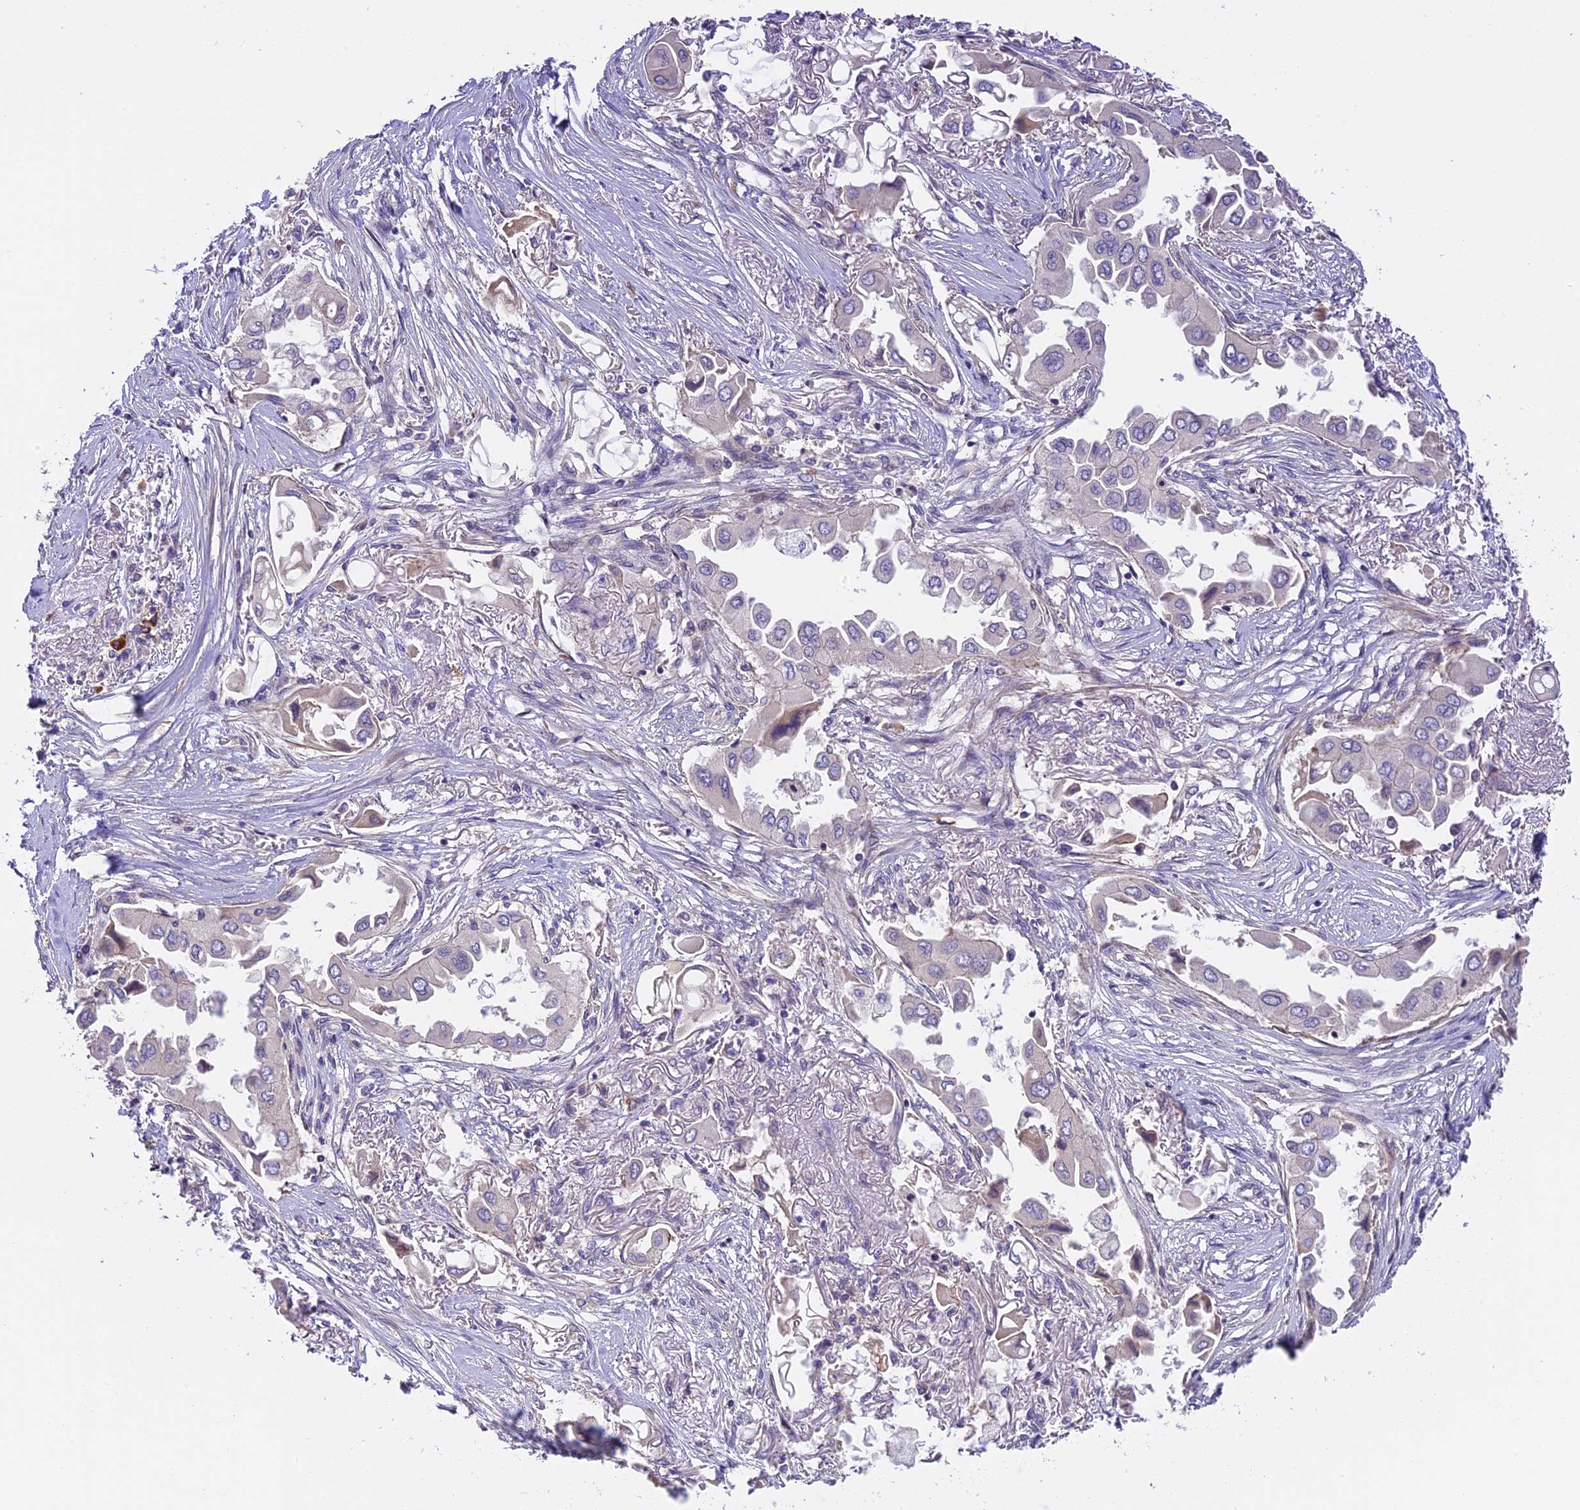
{"staining": {"intensity": "negative", "quantity": "none", "location": "none"}, "tissue": "lung cancer", "cell_type": "Tumor cells", "image_type": "cancer", "snomed": [{"axis": "morphology", "description": "Adenocarcinoma, NOS"}, {"axis": "topography", "description": "Lung"}], "caption": "Lung cancer (adenocarcinoma) was stained to show a protein in brown. There is no significant staining in tumor cells.", "gene": "FAM98C", "patient": {"sex": "female", "age": 76}}